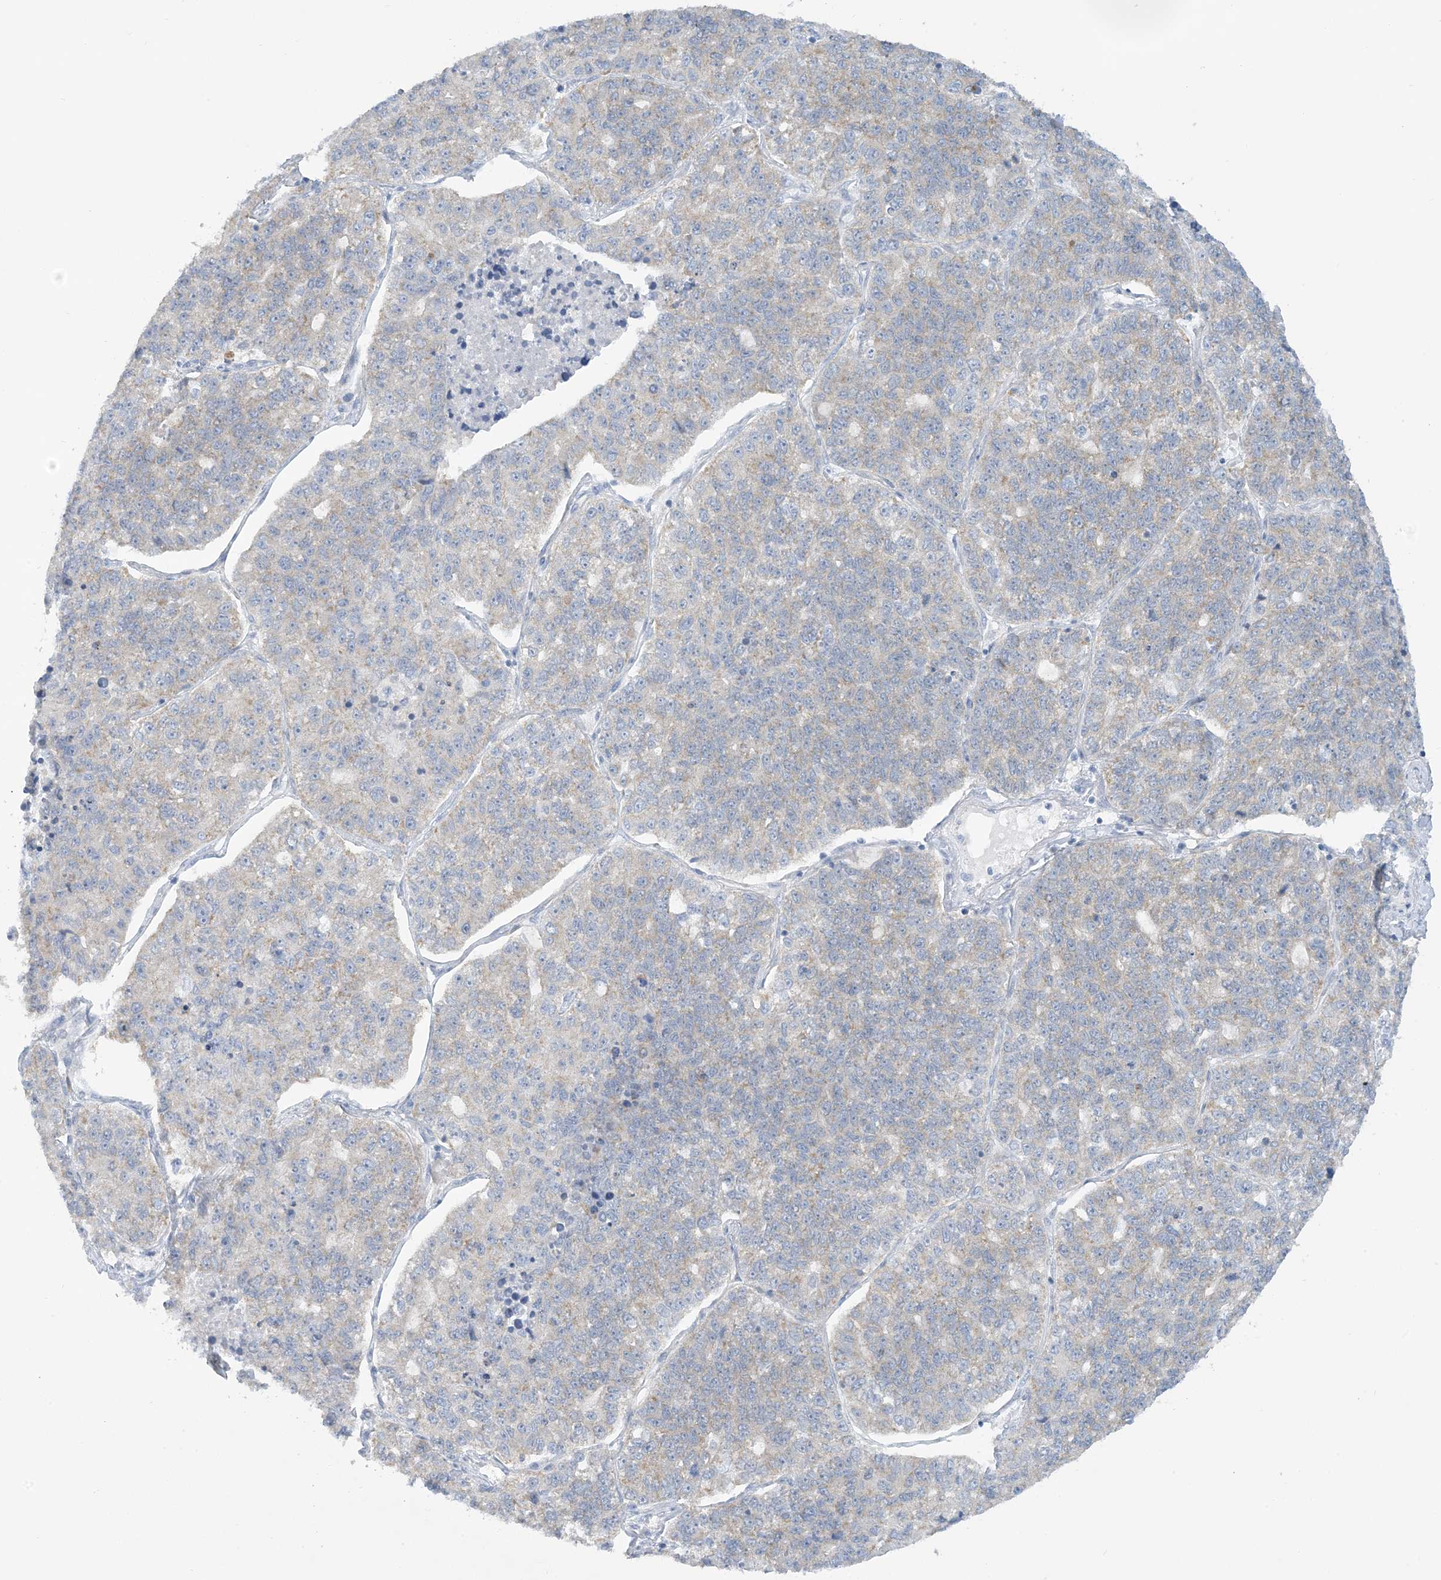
{"staining": {"intensity": "negative", "quantity": "none", "location": "none"}, "tissue": "lung cancer", "cell_type": "Tumor cells", "image_type": "cancer", "snomed": [{"axis": "morphology", "description": "Adenocarcinoma, NOS"}, {"axis": "topography", "description": "Lung"}], "caption": "High magnification brightfield microscopy of lung cancer (adenocarcinoma) stained with DAB (3,3'-diaminobenzidine) (brown) and counterstained with hematoxylin (blue): tumor cells show no significant positivity. Brightfield microscopy of immunohistochemistry (IHC) stained with DAB (brown) and hematoxylin (blue), captured at high magnification.", "gene": "MRPS18A", "patient": {"sex": "male", "age": 49}}